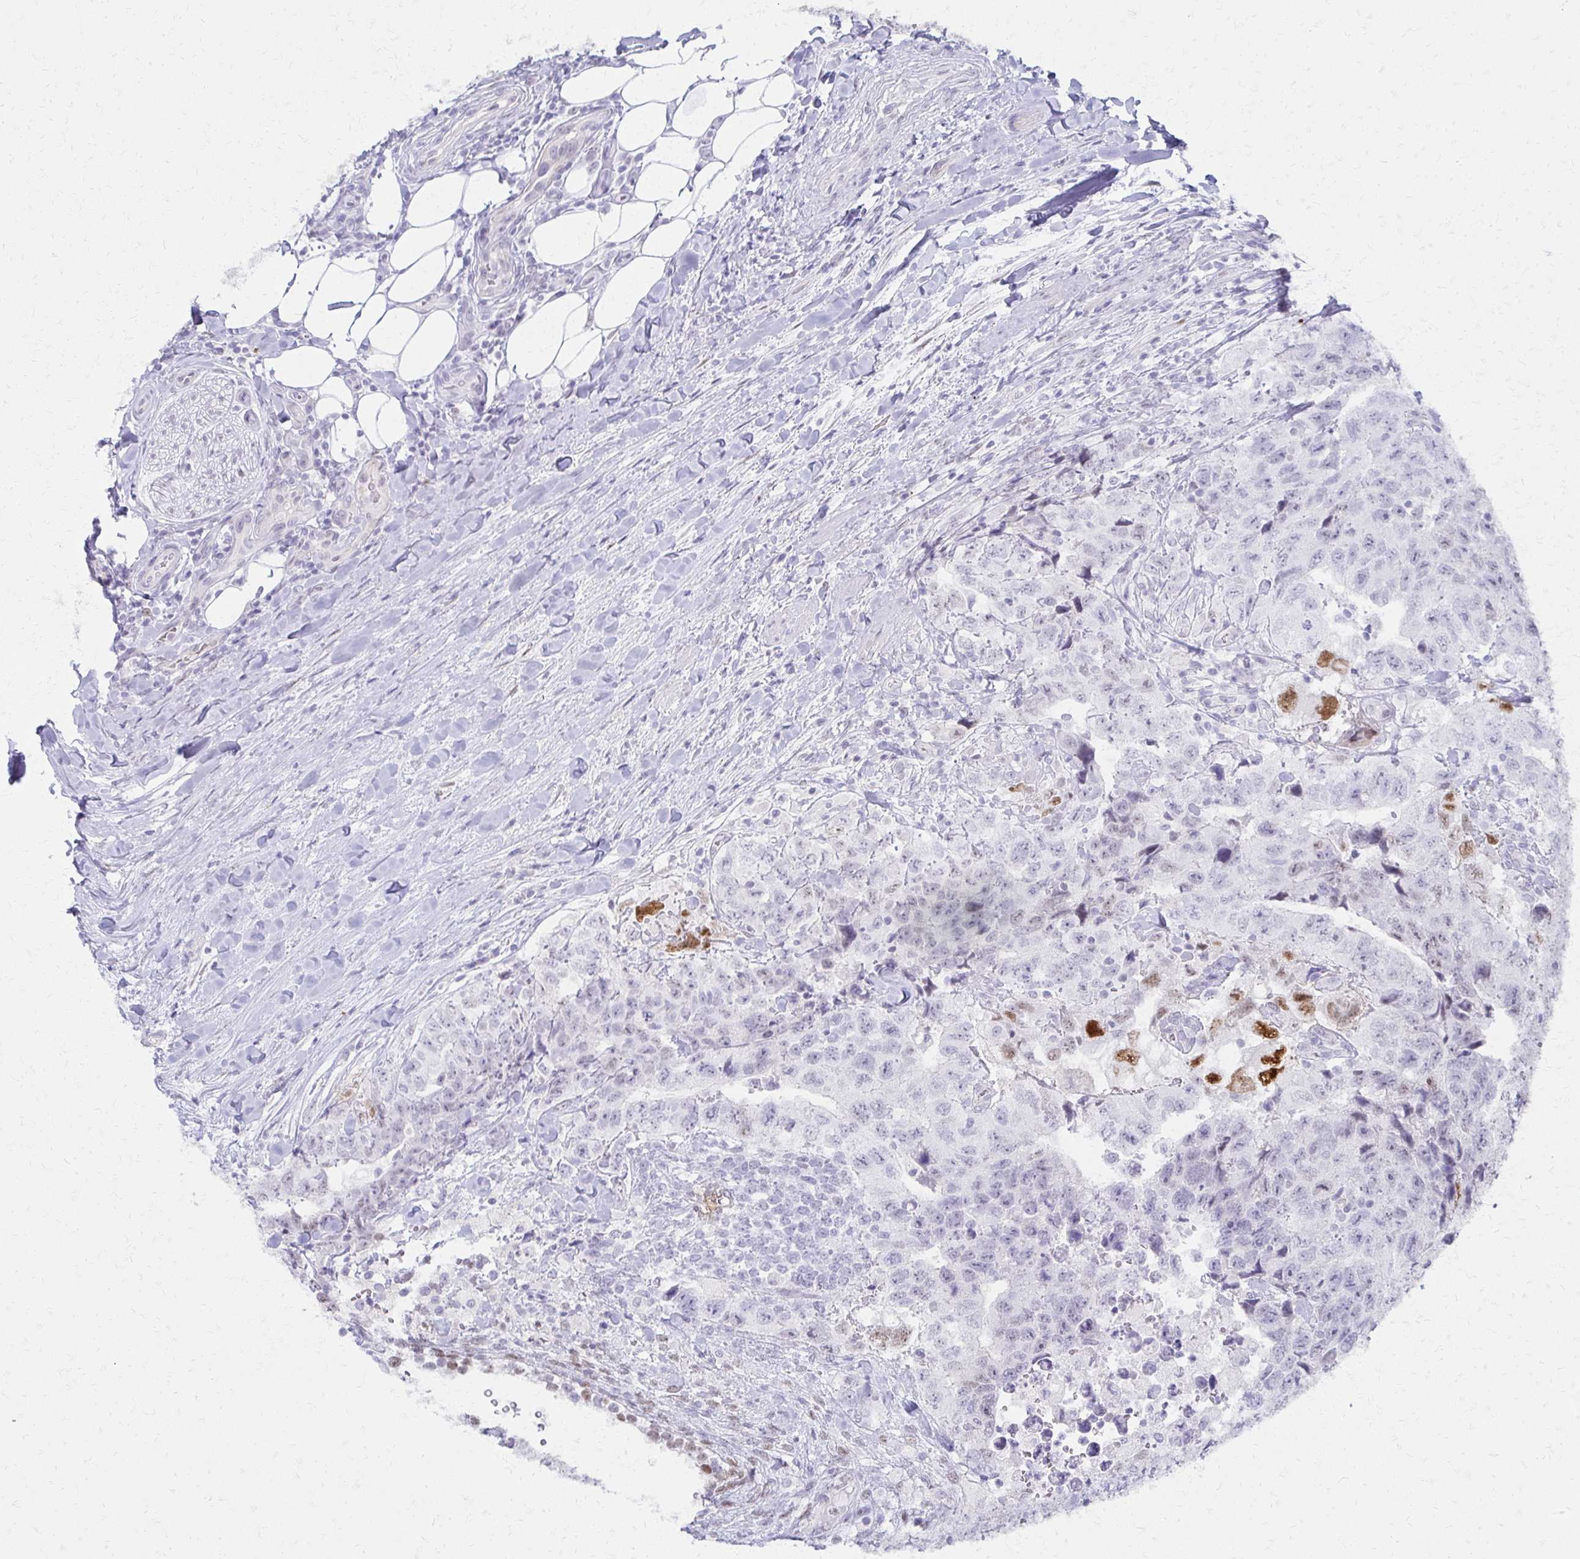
{"staining": {"intensity": "moderate", "quantity": "<25%", "location": "nuclear"}, "tissue": "testis cancer", "cell_type": "Tumor cells", "image_type": "cancer", "snomed": [{"axis": "morphology", "description": "Carcinoma, Embryonal, NOS"}, {"axis": "topography", "description": "Testis"}], "caption": "IHC (DAB (3,3'-diaminobenzidine)) staining of testis embryonal carcinoma displays moderate nuclear protein staining in about <25% of tumor cells.", "gene": "MORC4", "patient": {"sex": "male", "age": 24}}